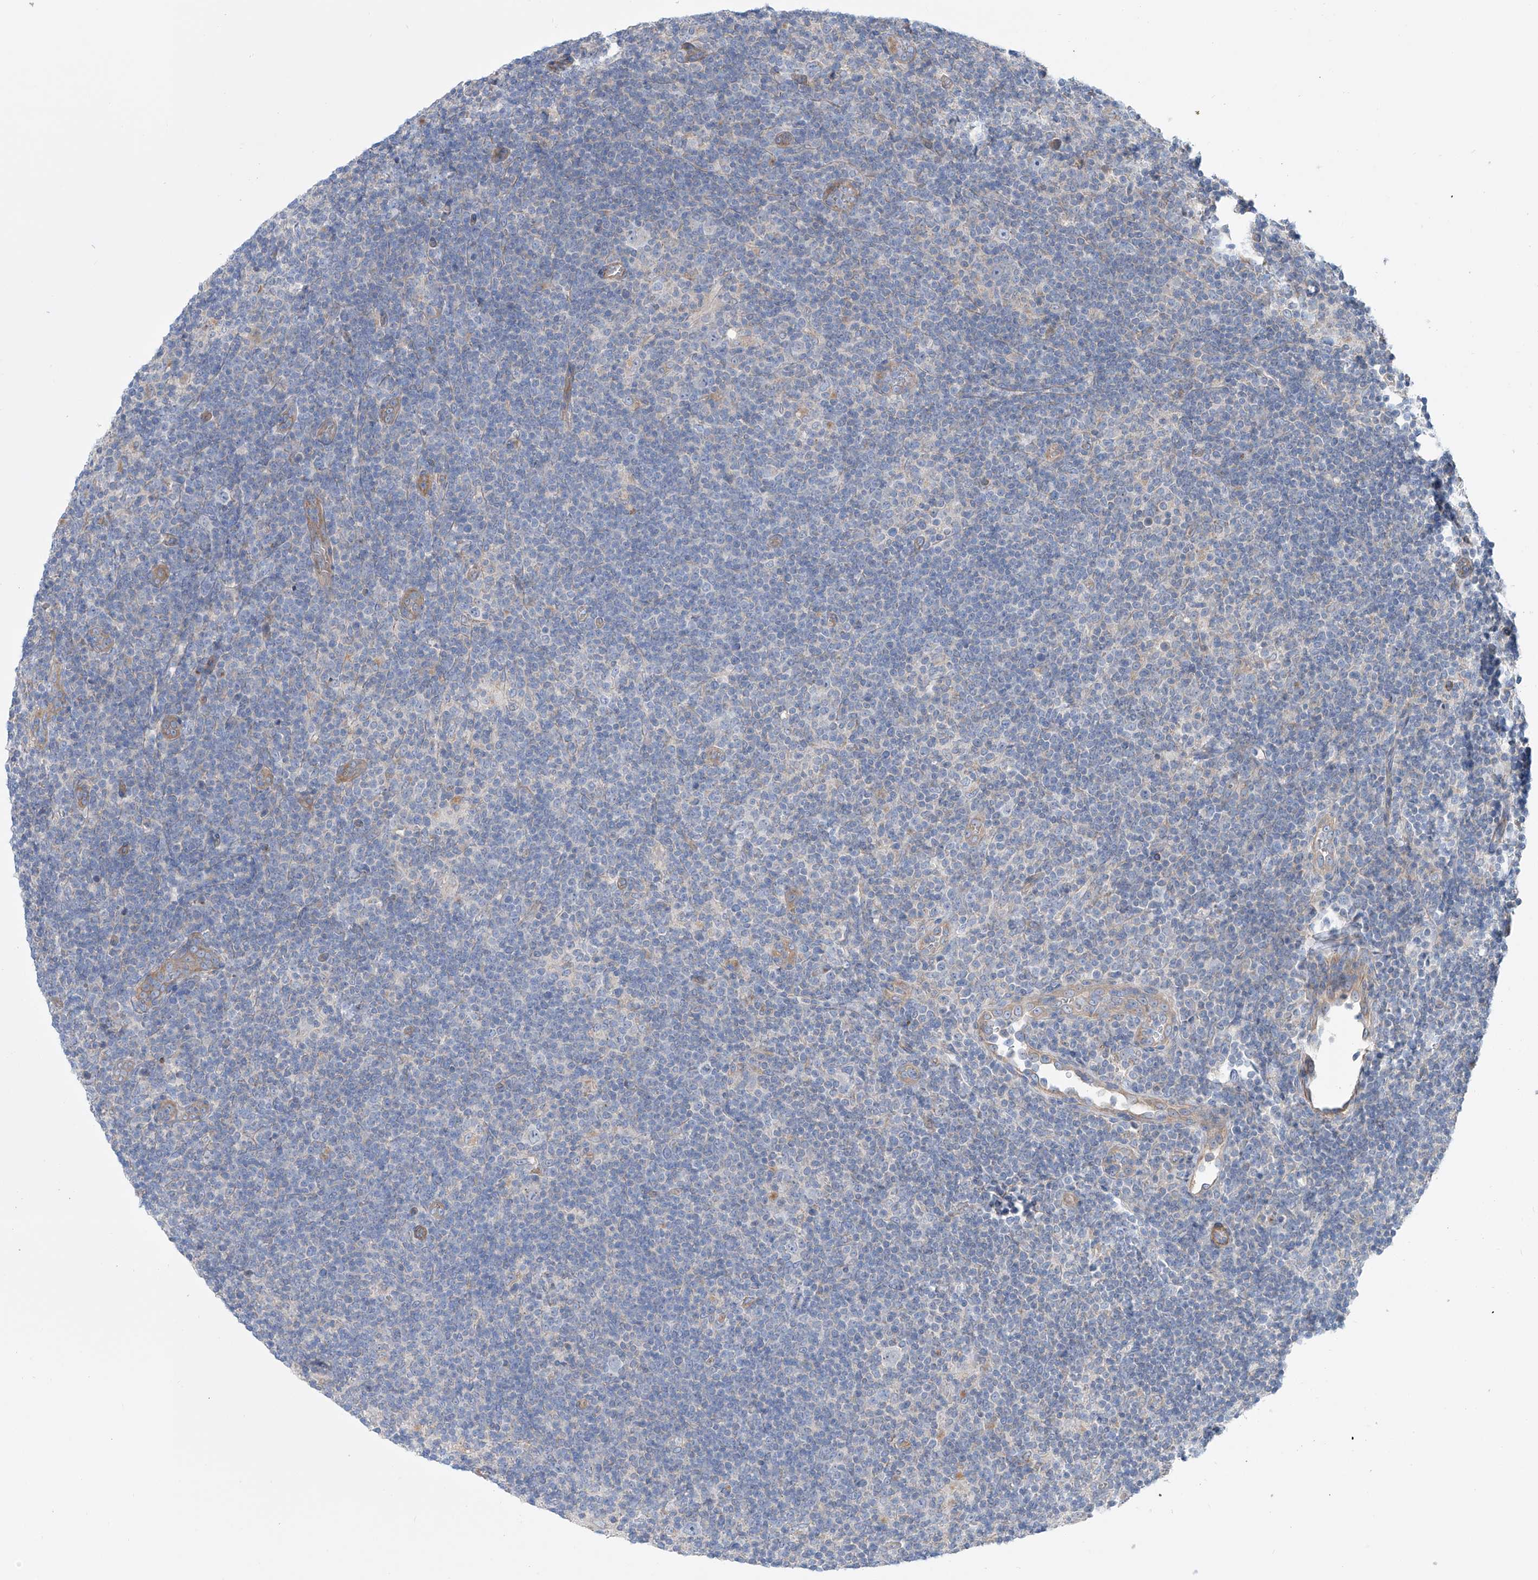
{"staining": {"intensity": "negative", "quantity": "none", "location": "none"}, "tissue": "lymphoma", "cell_type": "Tumor cells", "image_type": "cancer", "snomed": [{"axis": "morphology", "description": "Hodgkin's disease, NOS"}, {"axis": "topography", "description": "Lymph node"}], "caption": "High power microscopy histopathology image of an immunohistochemistry (IHC) image of Hodgkin's disease, revealing no significant expression in tumor cells.", "gene": "TMEM209", "patient": {"sex": "female", "age": 57}}